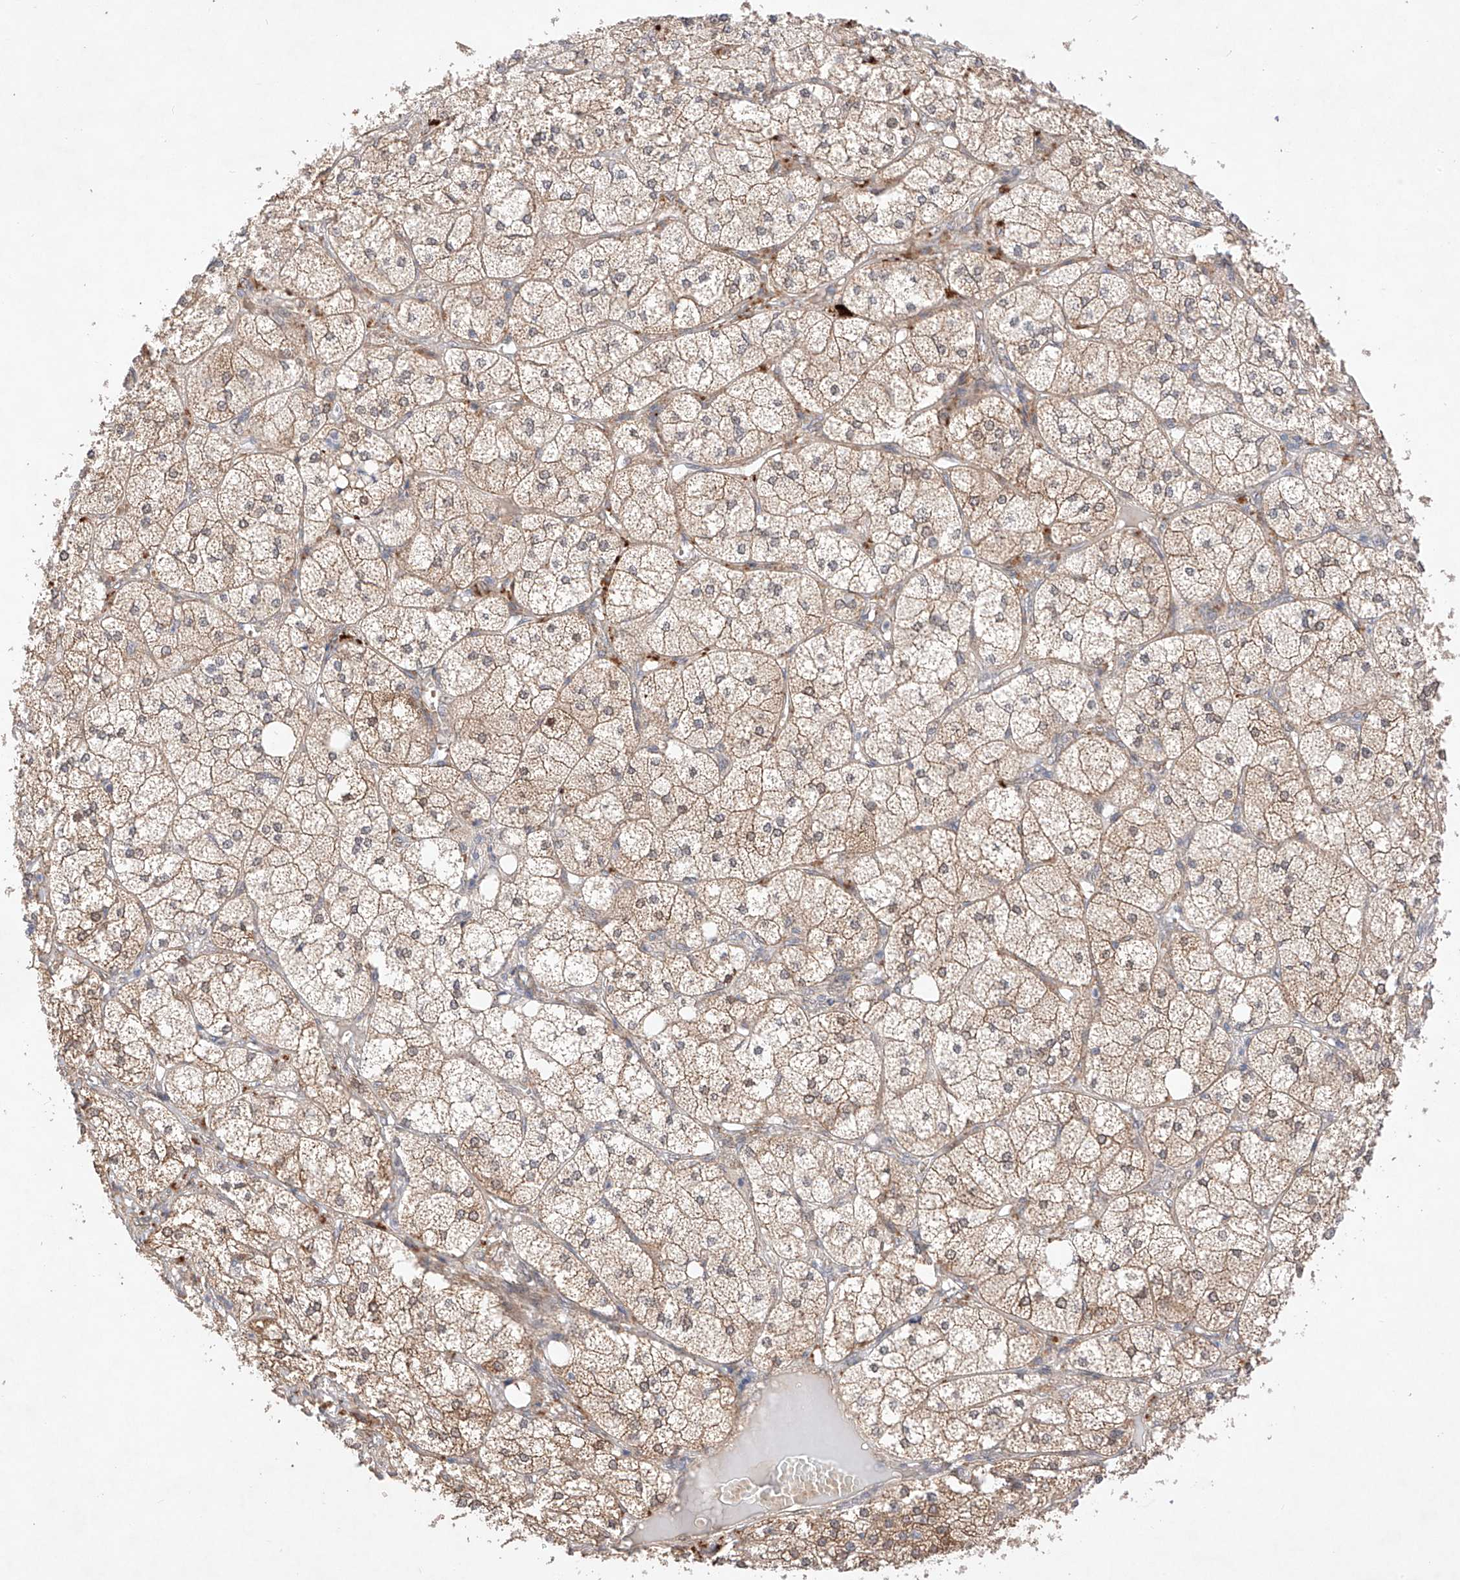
{"staining": {"intensity": "strong", "quantity": "25%-75%", "location": "cytoplasmic/membranous,nuclear"}, "tissue": "adrenal gland", "cell_type": "Glandular cells", "image_type": "normal", "snomed": [{"axis": "morphology", "description": "Normal tissue, NOS"}, {"axis": "topography", "description": "Adrenal gland"}], "caption": "Immunohistochemical staining of normal adrenal gland exhibits high levels of strong cytoplasmic/membranous,nuclear expression in approximately 25%-75% of glandular cells.", "gene": "ZNF124", "patient": {"sex": "female", "age": 61}}